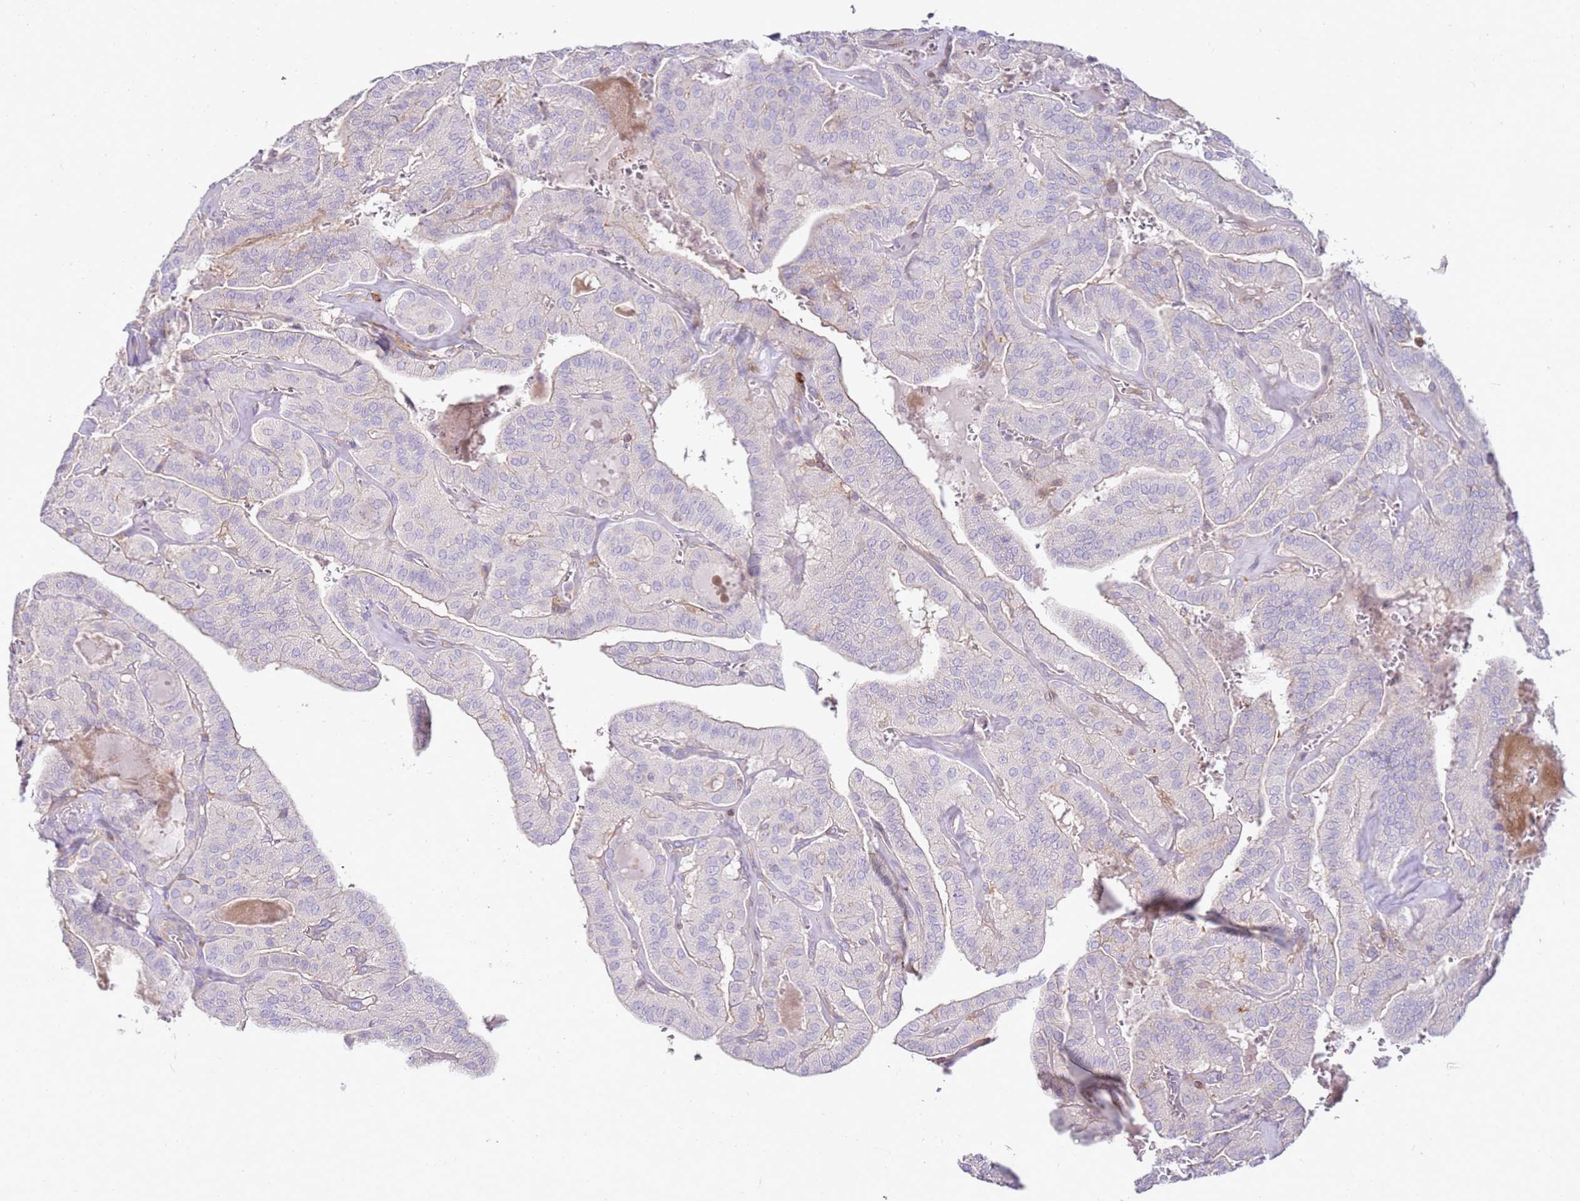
{"staining": {"intensity": "negative", "quantity": "none", "location": "none"}, "tissue": "thyroid cancer", "cell_type": "Tumor cells", "image_type": "cancer", "snomed": [{"axis": "morphology", "description": "Papillary adenocarcinoma, NOS"}, {"axis": "topography", "description": "Thyroid gland"}], "caption": "Immunohistochemistry (IHC) of papillary adenocarcinoma (thyroid) demonstrates no staining in tumor cells.", "gene": "FPR1", "patient": {"sex": "male", "age": 52}}